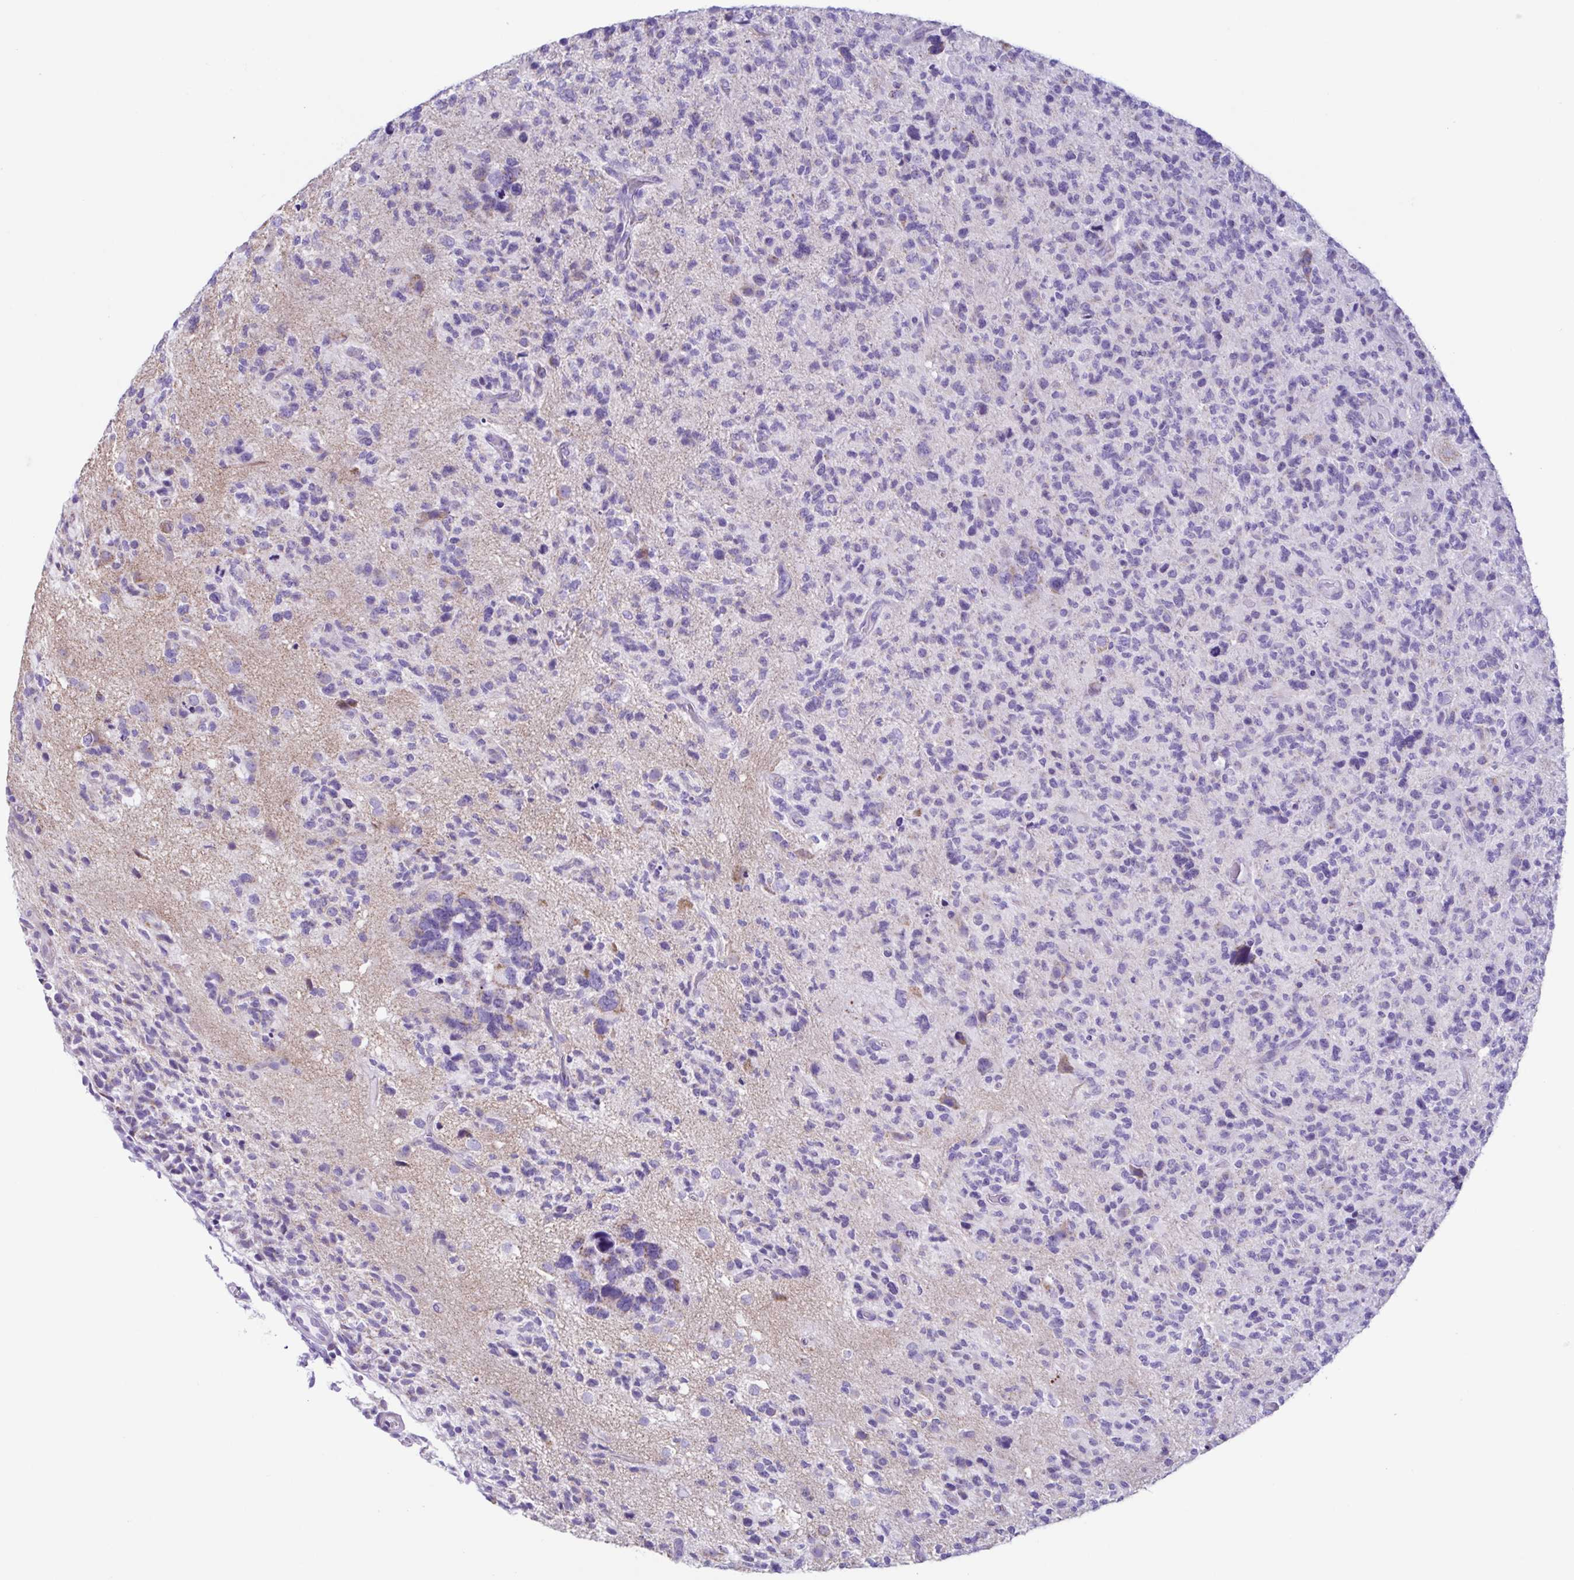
{"staining": {"intensity": "negative", "quantity": "none", "location": "none"}, "tissue": "glioma", "cell_type": "Tumor cells", "image_type": "cancer", "snomed": [{"axis": "morphology", "description": "Glioma, malignant, High grade"}, {"axis": "topography", "description": "Brain"}], "caption": "A photomicrograph of human glioma is negative for staining in tumor cells.", "gene": "ACTRT3", "patient": {"sex": "female", "age": 71}}